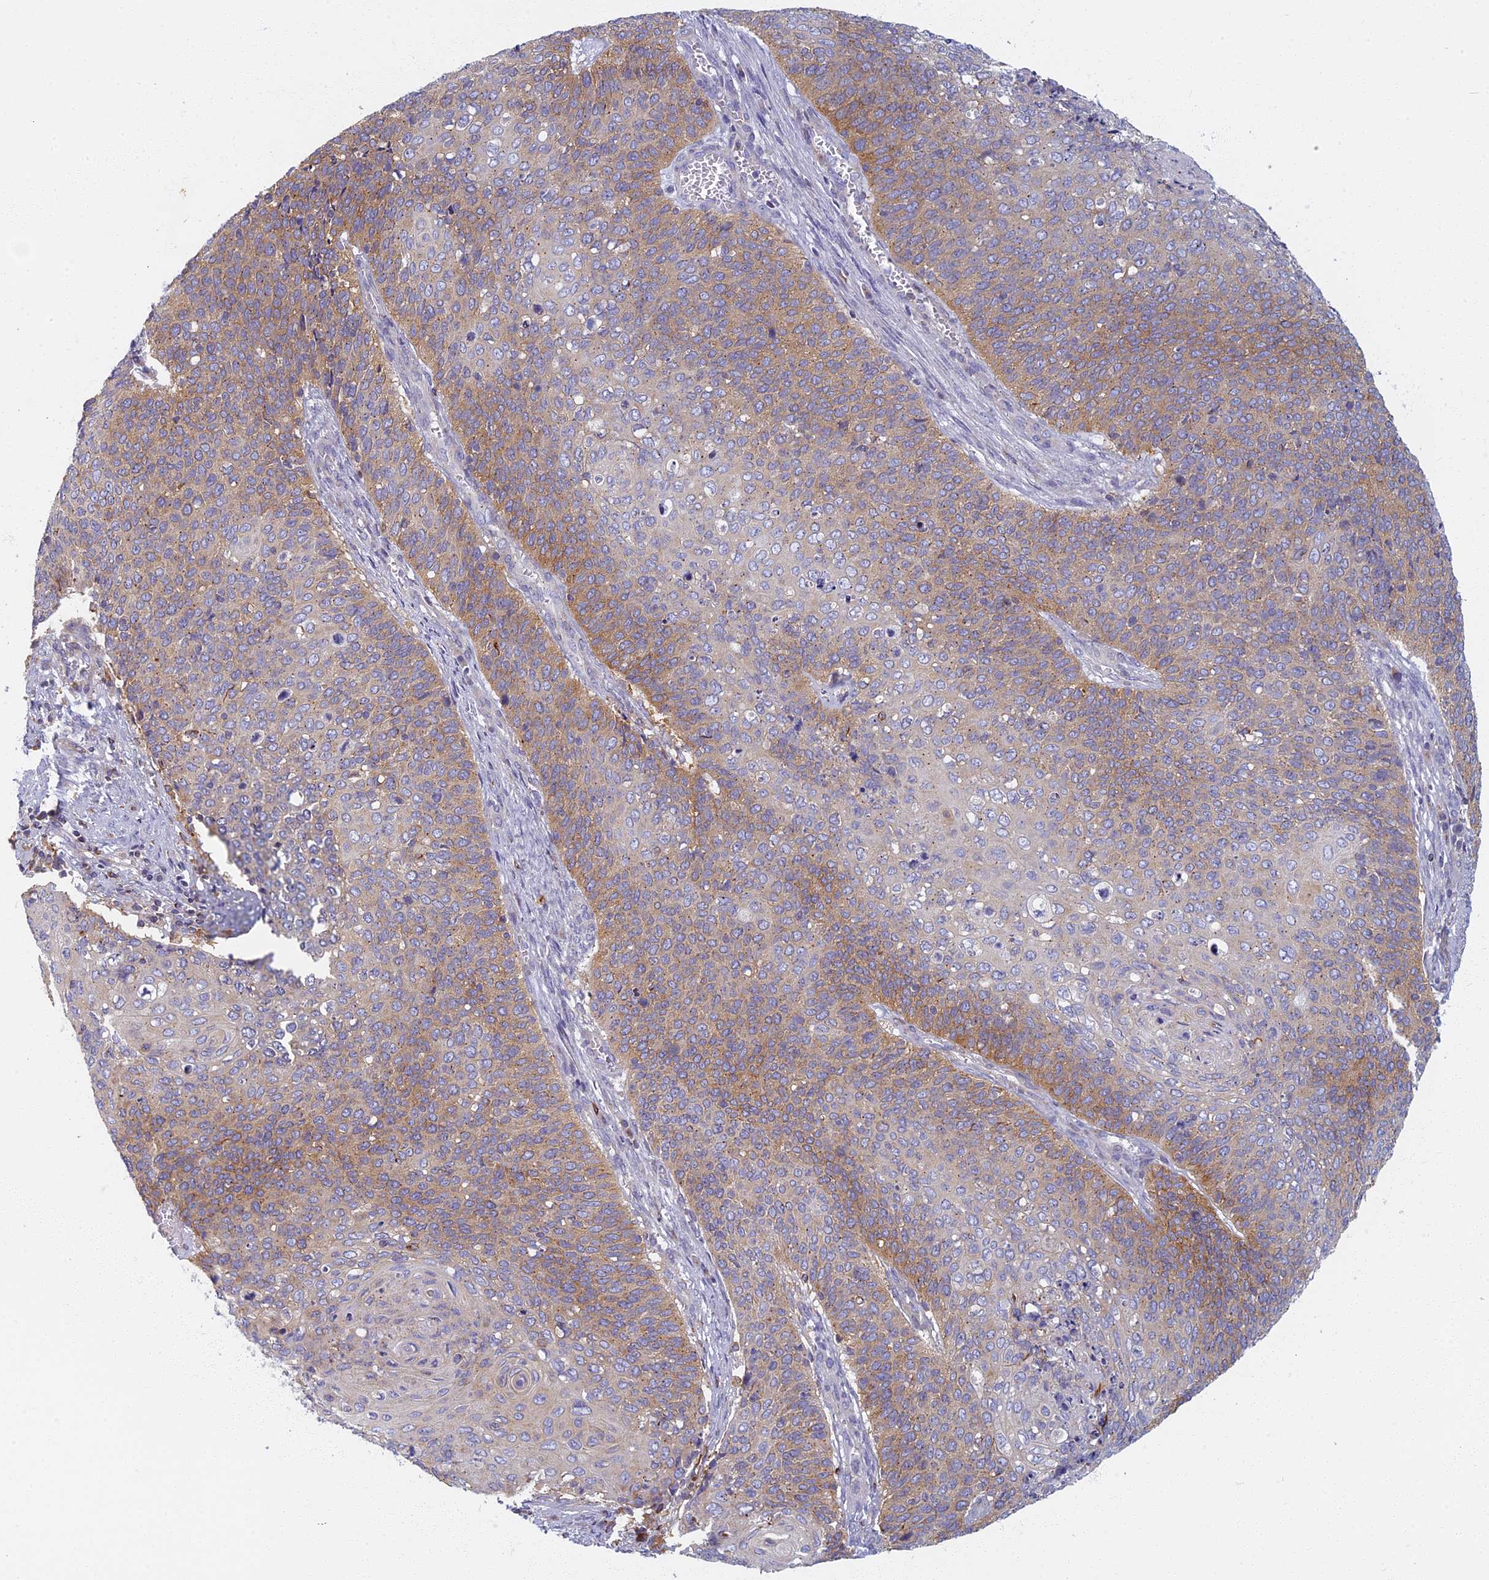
{"staining": {"intensity": "moderate", "quantity": "25%-75%", "location": "cytoplasmic/membranous"}, "tissue": "cervical cancer", "cell_type": "Tumor cells", "image_type": "cancer", "snomed": [{"axis": "morphology", "description": "Squamous cell carcinoma, NOS"}, {"axis": "topography", "description": "Cervix"}], "caption": "High-power microscopy captured an IHC photomicrograph of cervical cancer, revealing moderate cytoplasmic/membranous expression in about 25%-75% of tumor cells.", "gene": "NOL10", "patient": {"sex": "female", "age": 39}}